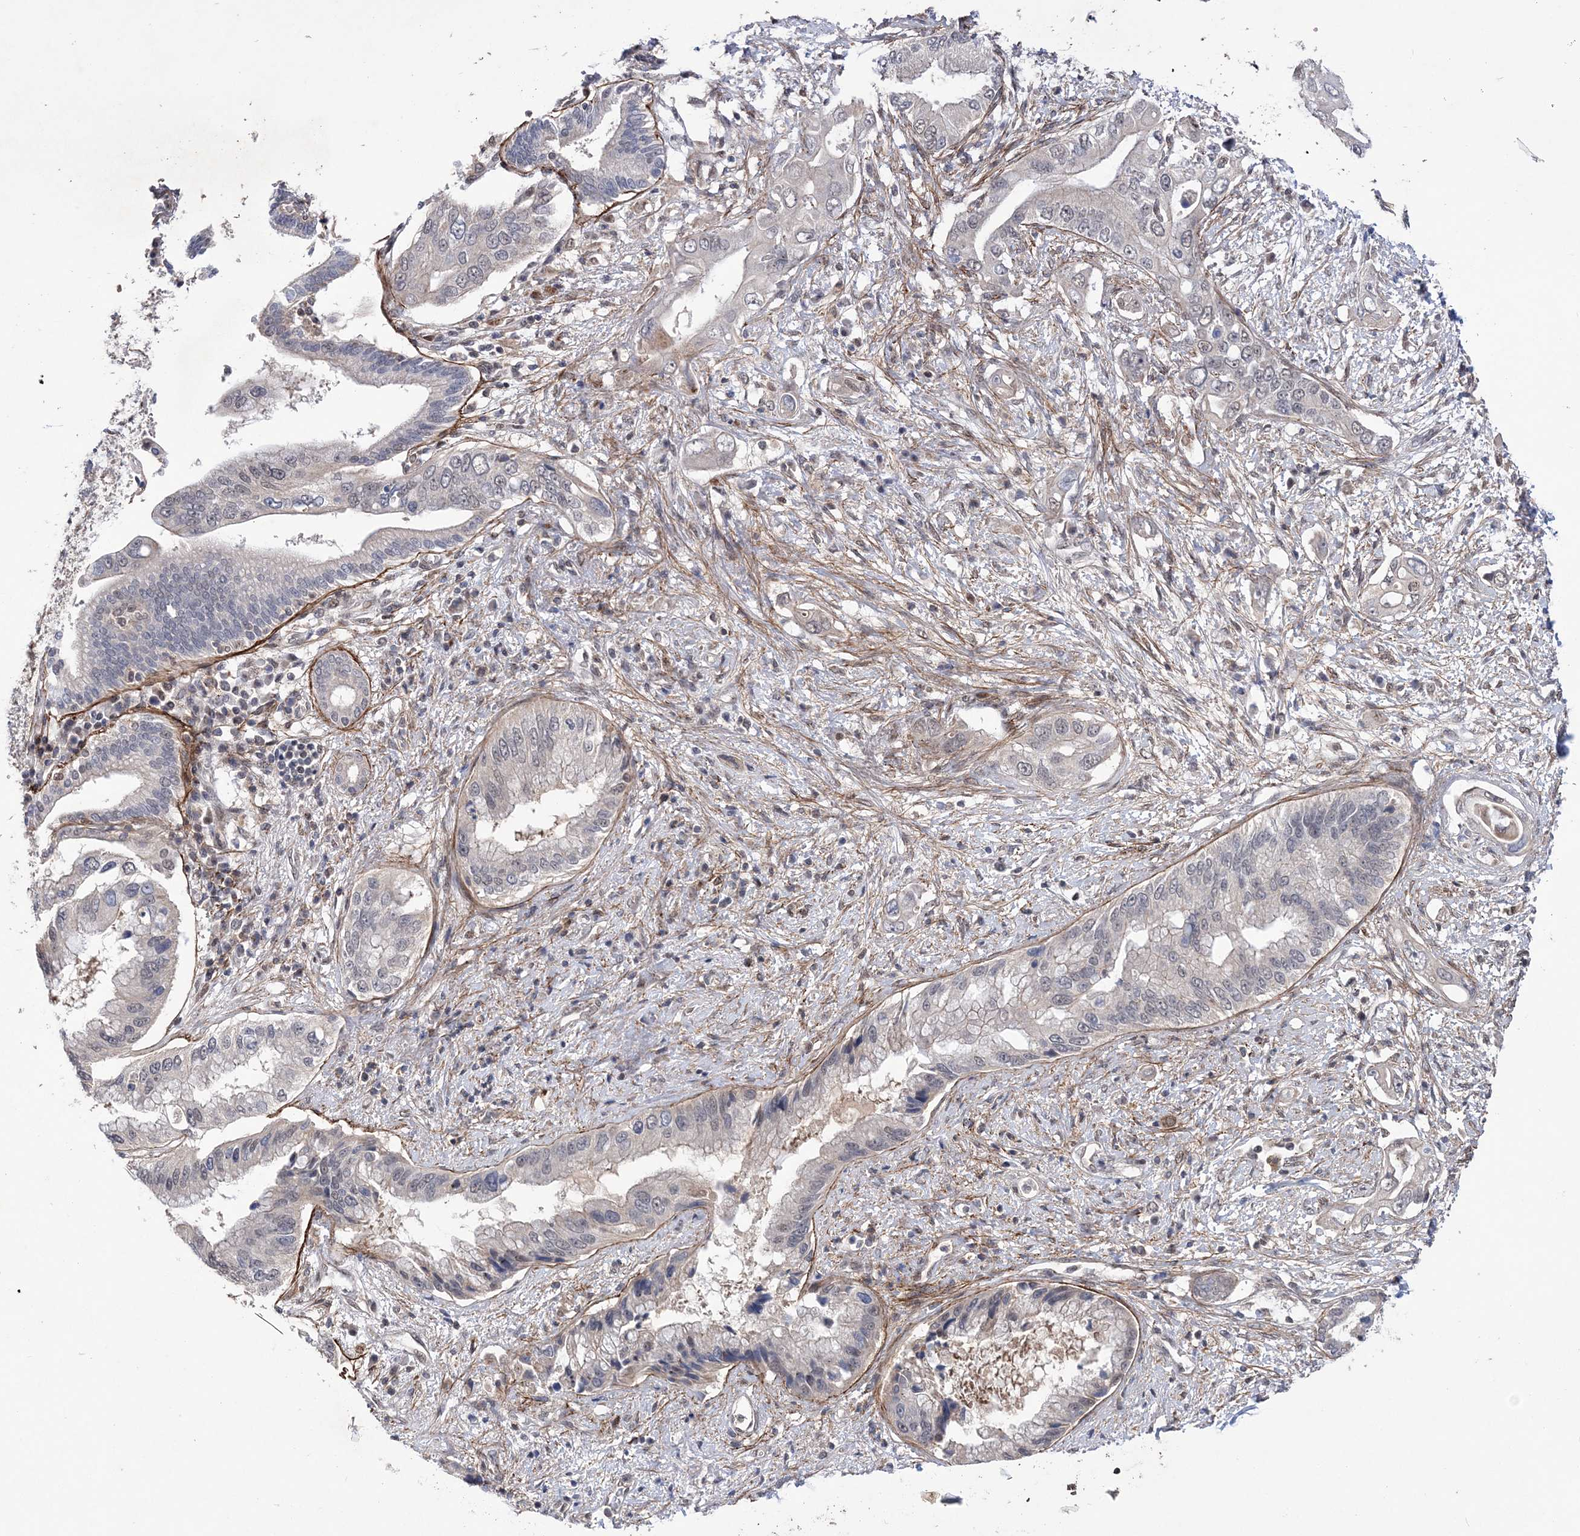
{"staining": {"intensity": "weak", "quantity": "25%-75%", "location": "nuclear"}, "tissue": "pancreatic cancer", "cell_type": "Tumor cells", "image_type": "cancer", "snomed": [{"axis": "morphology", "description": "Inflammation, NOS"}, {"axis": "morphology", "description": "Adenocarcinoma, NOS"}, {"axis": "topography", "description": "Pancreas"}], "caption": "Adenocarcinoma (pancreatic) stained with DAB (3,3'-diaminobenzidine) IHC displays low levels of weak nuclear staining in approximately 25%-75% of tumor cells. Immunohistochemistry (ihc) stains the protein in brown and the nuclei are stained blue.", "gene": "BOD1L1", "patient": {"sex": "female", "age": 56}}